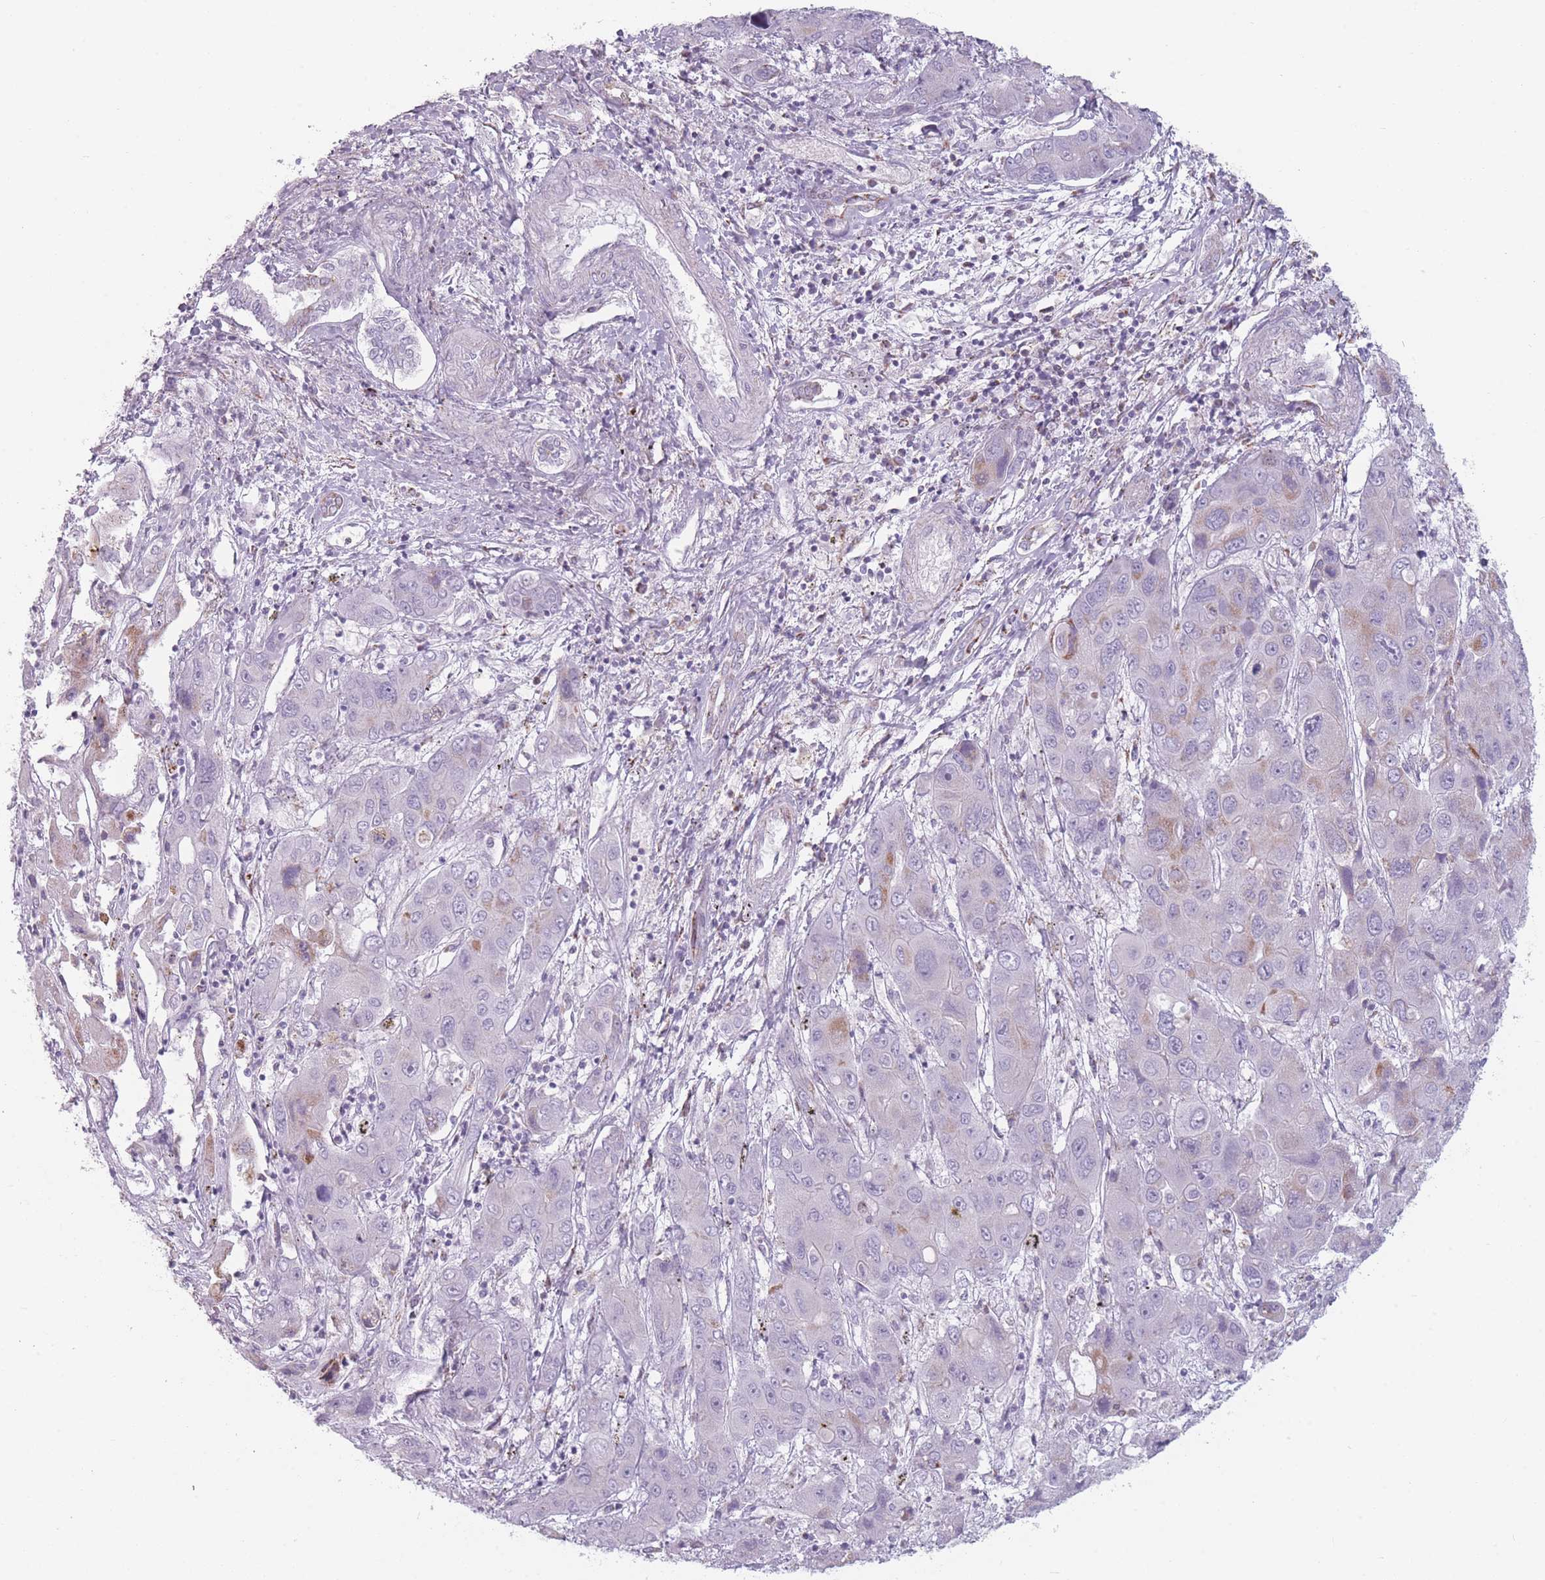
{"staining": {"intensity": "moderate", "quantity": "25%-75%", "location": "cytoplasmic/membranous"}, "tissue": "liver cancer", "cell_type": "Tumor cells", "image_type": "cancer", "snomed": [{"axis": "morphology", "description": "Cholangiocarcinoma"}, {"axis": "topography", "description": "Liver"}], "caption": "Immunohistochemistry image of liver cholangiocarcinoma stained for a protein (brown), which displays medium levels of moderate cytoplasmic/membranous expression in approximately 25%-75% of tumor cells.", "gene": "DCHS1", "patient": {"sex": "male", "age": 67}}